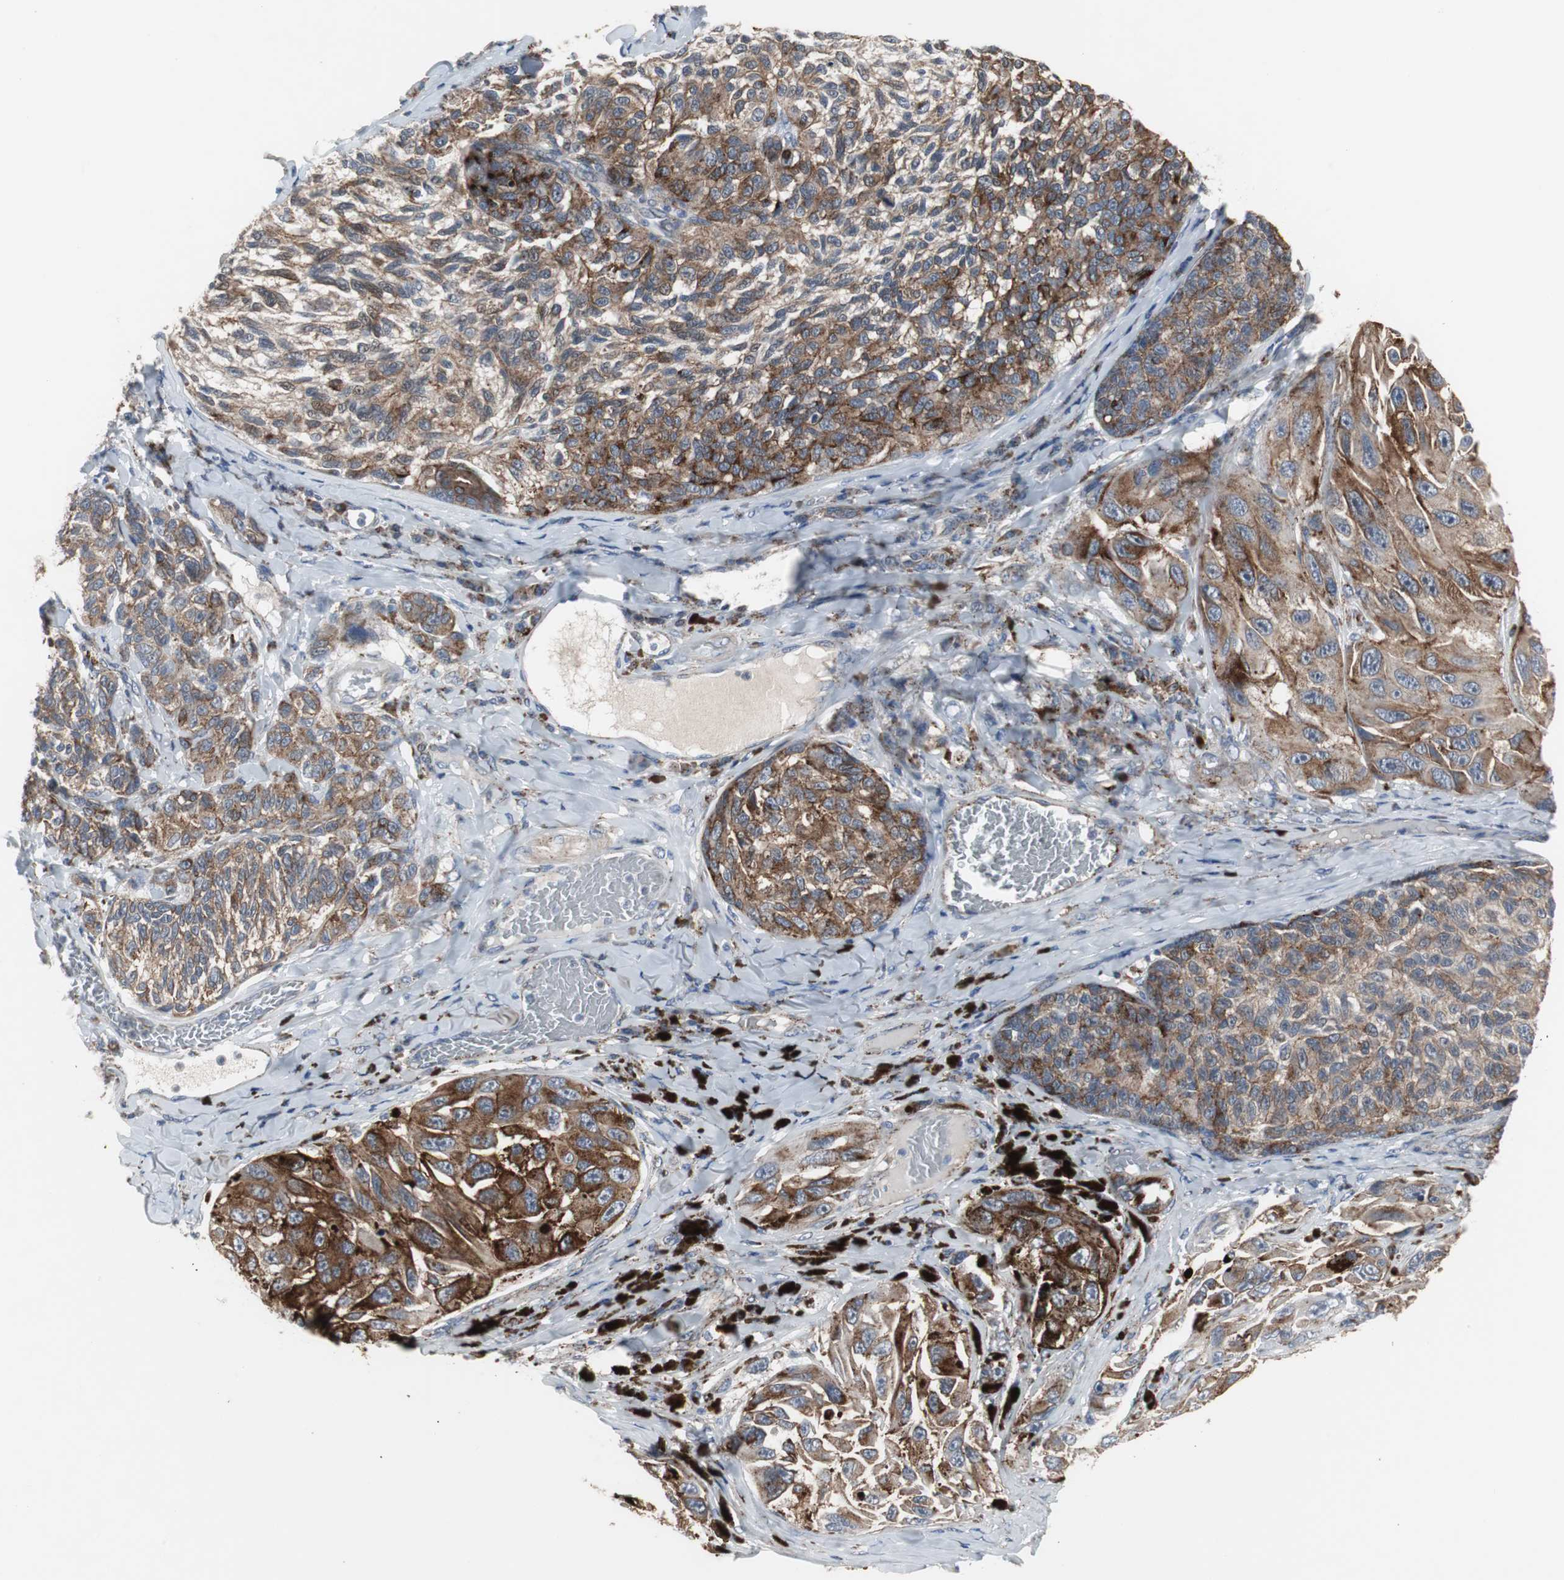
{"staining": {"intensity": "strong", "quantity": ">75%", "location": "cytoplasmic/membranous"}, "tissue": "melanoma", "cell_type": "Tumor cells", "image_type": "cancer", "snomed": [{"axis": "morphology", "description": "Malignant melanoma, NOS"}, {"axis": "topography", "description": "Skin"}], "caption": "An immunohistochemistry (IHC) photomicrograph of tumor tissue is shown. Protein staining in brown shows strong cytoplasmic/membranous positivity in malignant melanoma within tumor cells. The staining was performed using DAB to visualize the protein expression in brown, while the nuclei were stained in blue with hematoxylin (Magnification: 20x).", "gene": "GBA1", "patient": {"sex": "female", "age": 73}}